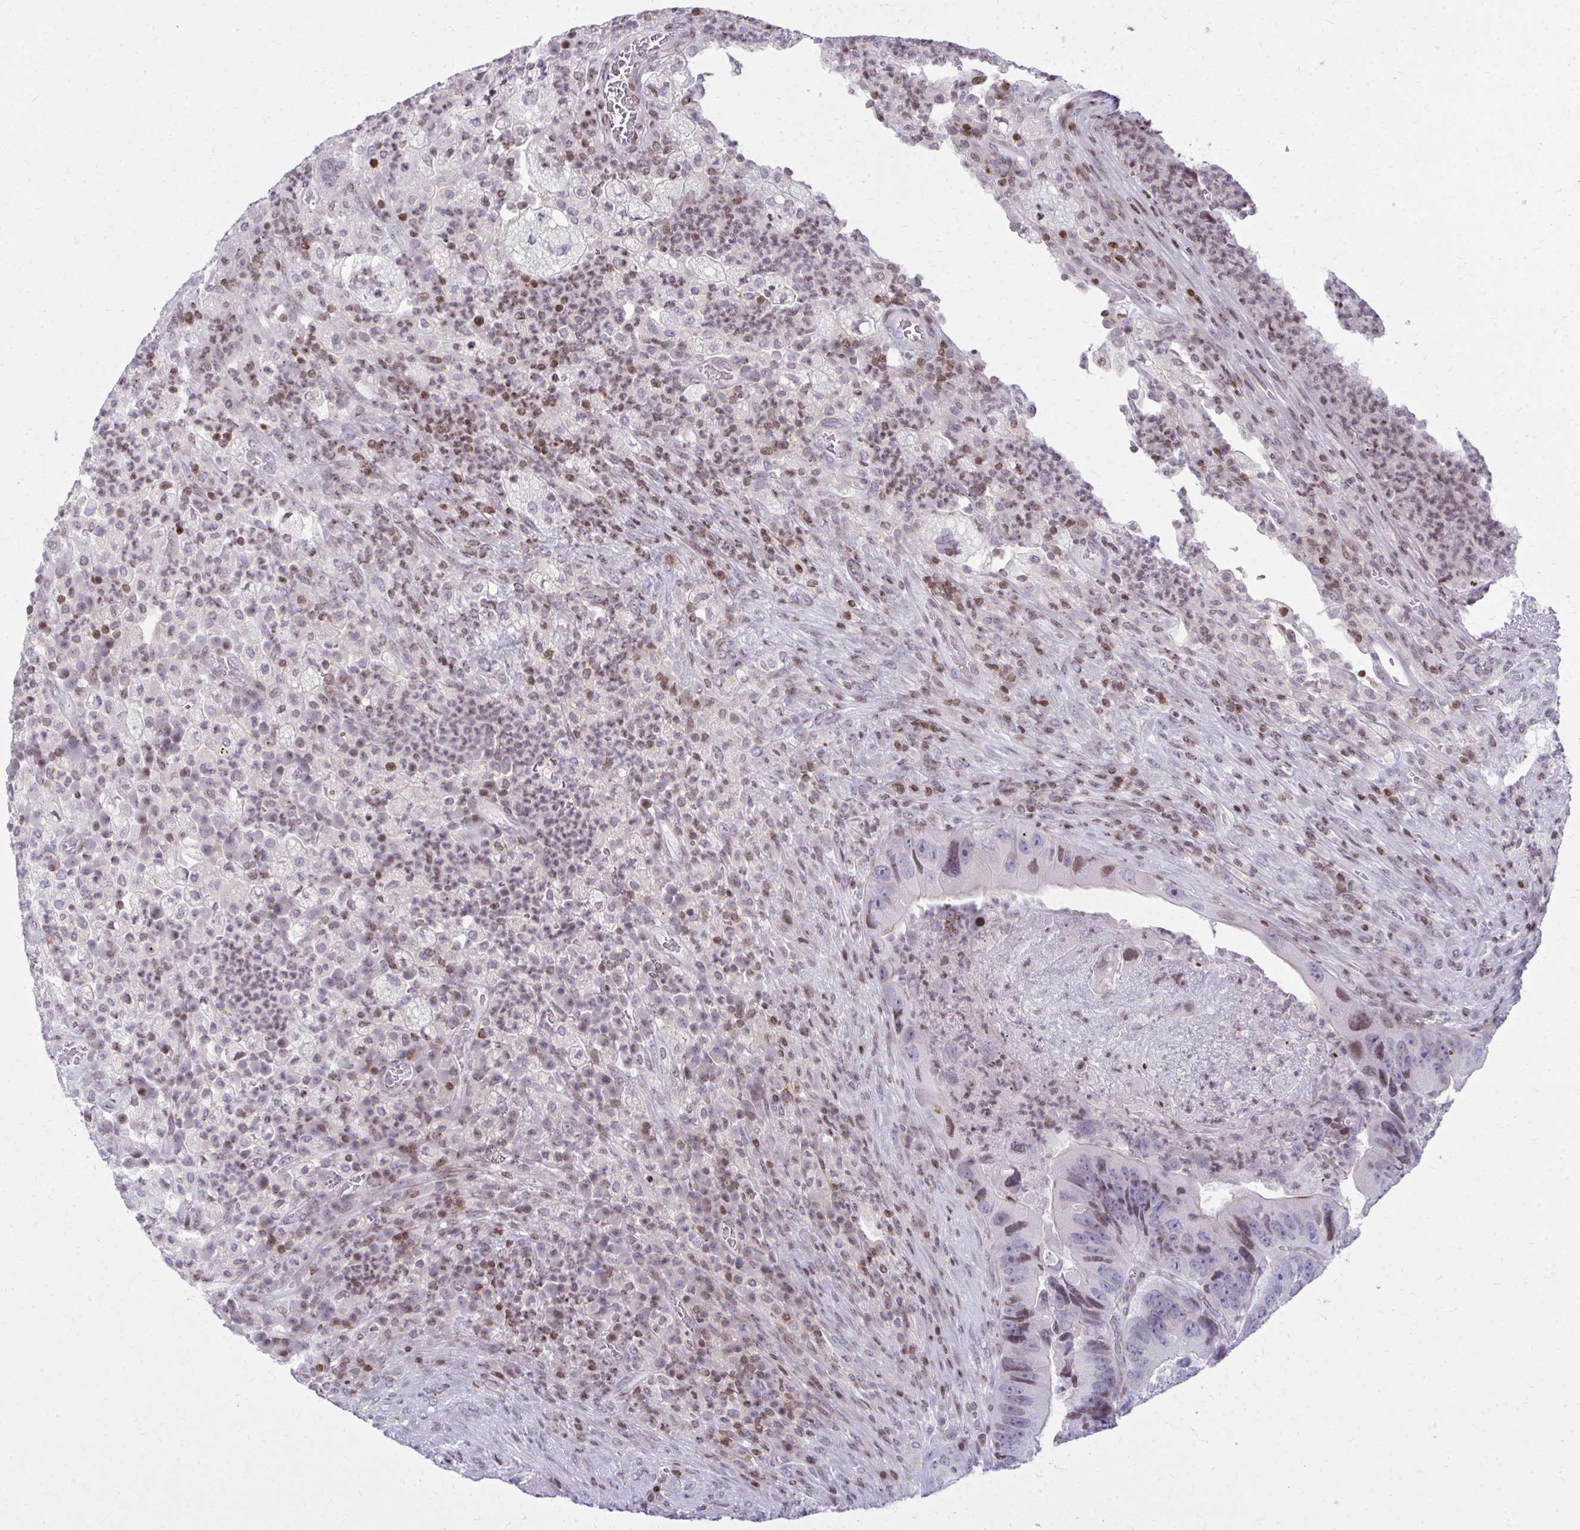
{"staining": {"intensity": "moderate", "quantity": "<25%", "location": "nuclear"}, "tissue": "colorectal cancer", "cell_type": "Tumor cells", "image_type": "cancer", "snomed": [{"axis": "morphology", "description": "Adenocarcinoma, NOS"}, {"axis": "topography", "description": "Colon"}], "caption": "Immunohistochemistry (IHC) of human colorectal cancer (adenocarcinoma) demonstrates low levels of moderate nuclear positivity in about <25% of tumor cells.", "gene": "AP5M1", "patient": {"sex": "female", "age": 86}}